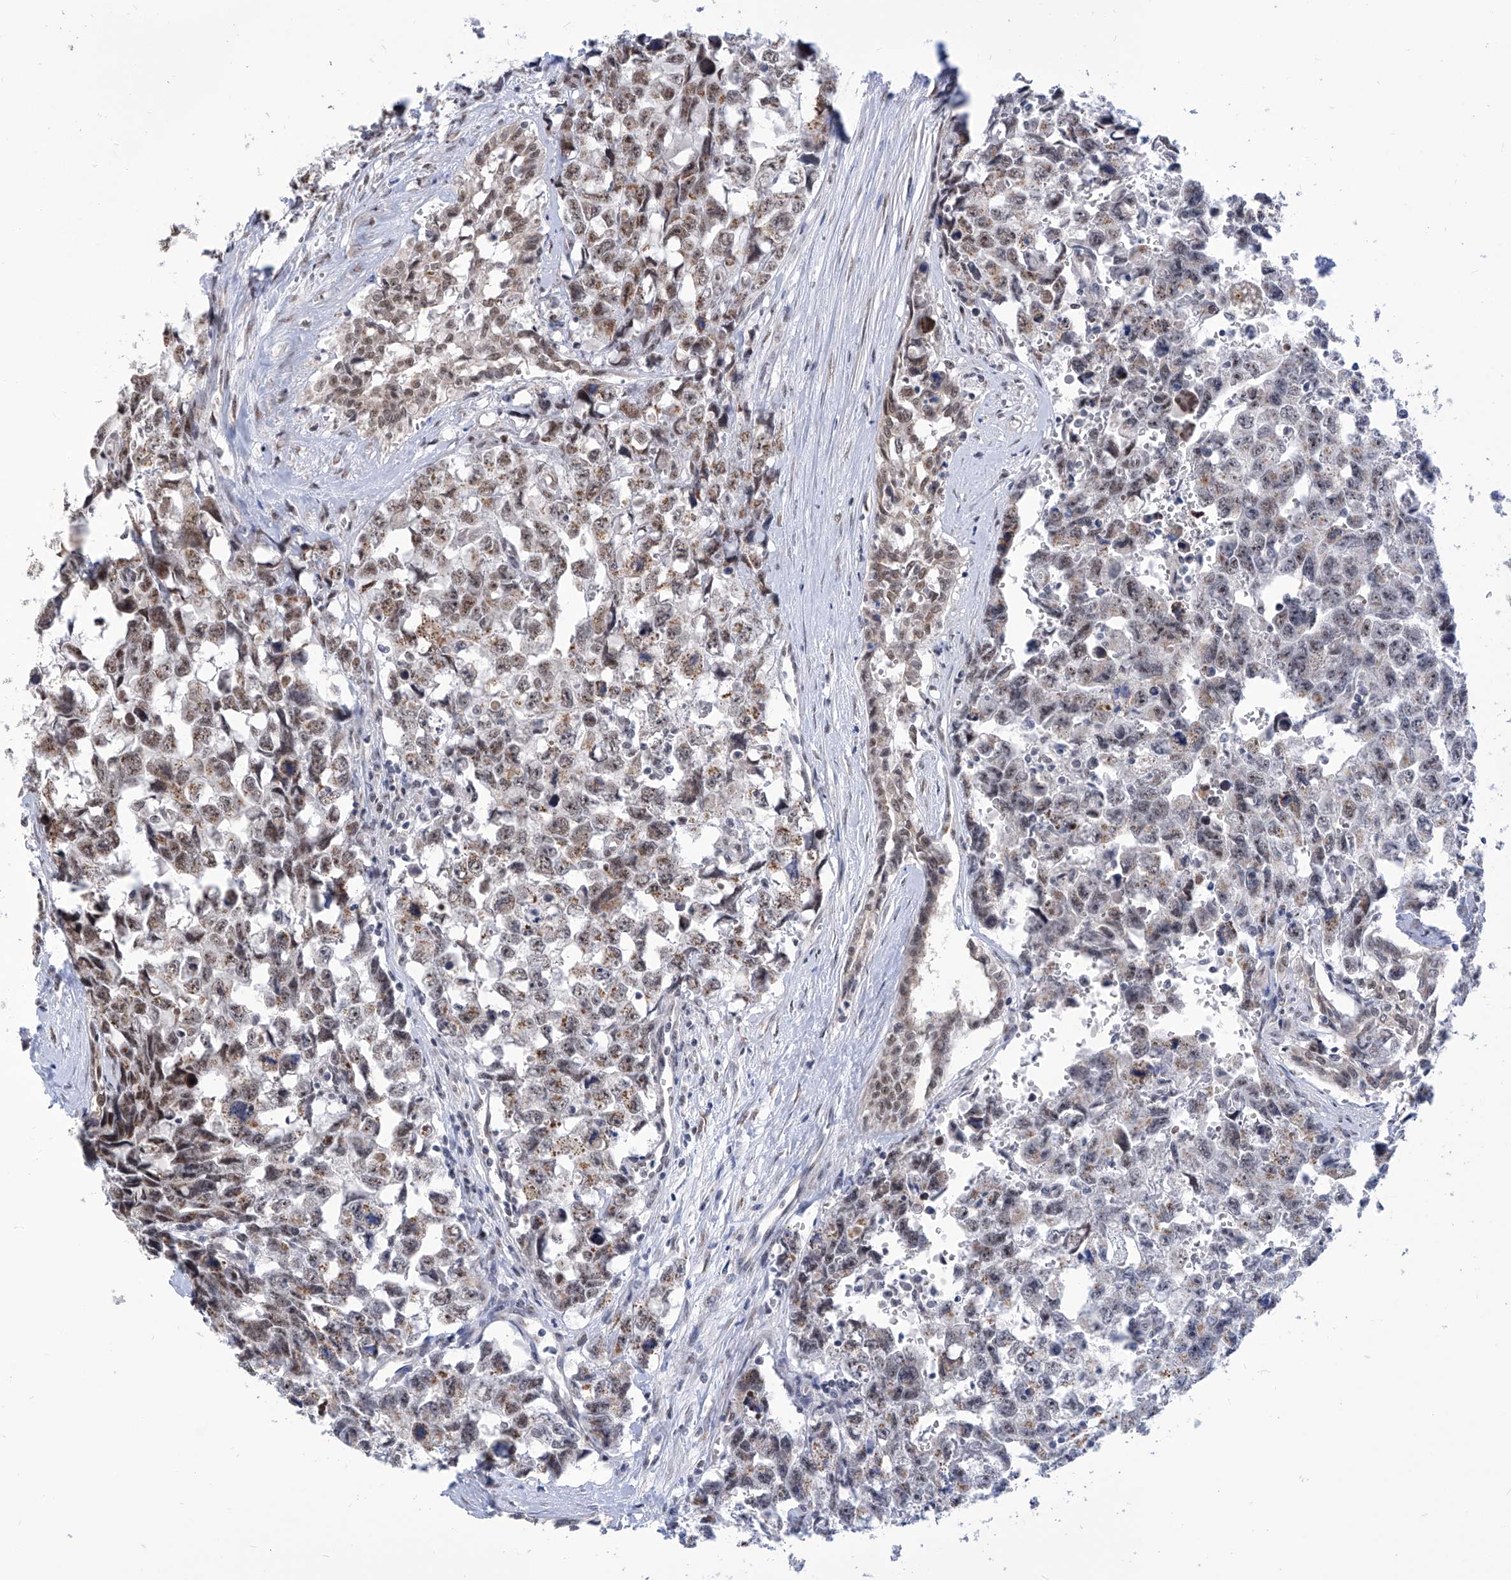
{"staining": {"intensity": "weak", "quantity": "25%-75%", "location": "cytoplasmic/membranous,nuclear"}, "tissue": "testis cancer", "cell_type": "Tumor cells", "image_type": "cancer", "snomed": [{"axis": "morphology", "description": "Carcinoma, Embryonal, NOS"}, {"axis": "topography", "description": "Testis"}], "caption": "A brown stain labels weak cytoplasmic/membranous and nuclear staining of a protein in embryonal carcinoma (testis) tumor cells.", "gene": "SART1", "patient": {"sex": "male", "age": 31}}